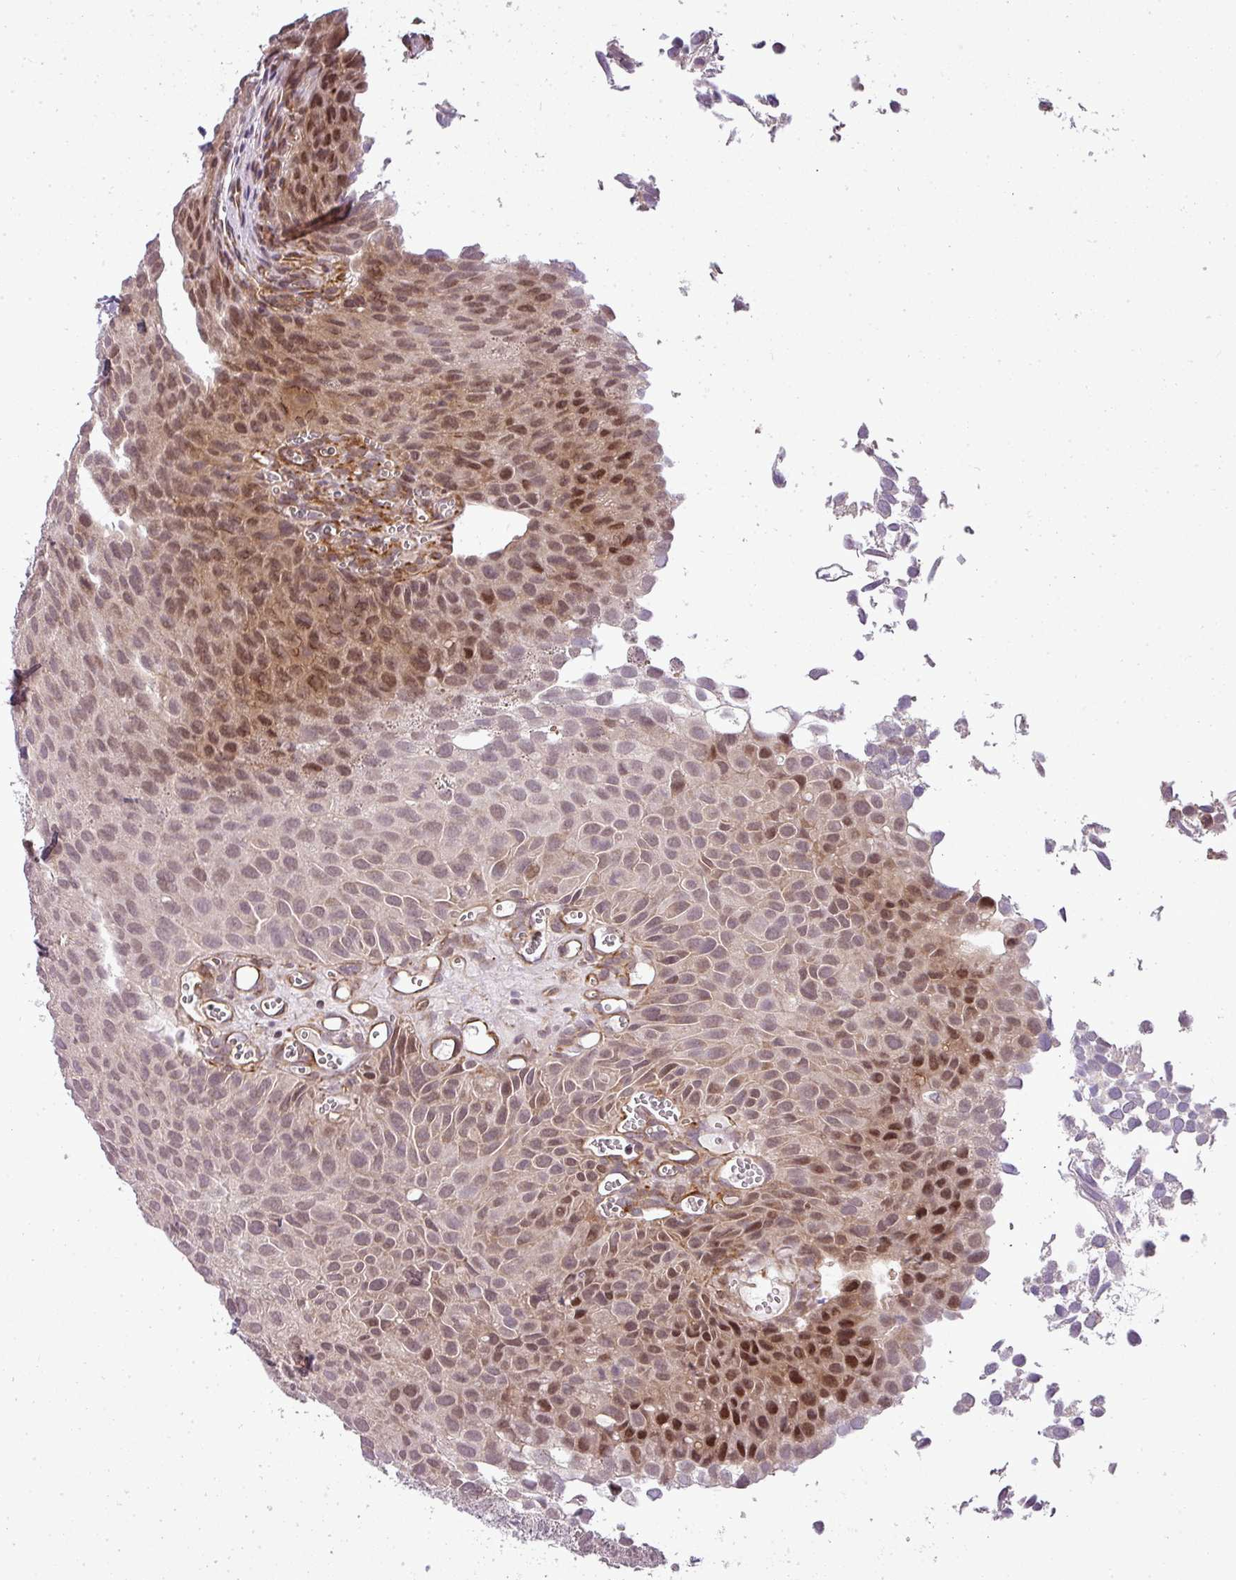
{"staining": {"intensity": "strong", "quantity": "<25%", "location": "nuclear"}, "tissue": "urothelial cancer", "cell_type": "Tumor cells", "image_type": "cancer", "snomed": [{"axis": "morphology", "description": "Urothelial carcinoma, Low grade"}, {"axis": "topography", "description": "Urinary bladder"}], "caption": "IHC image of neoplastic tissue: human urothelial cancer stained using immunohistochemistry shows medium levels of strong protein expression localized specifically in the nuclear of tumor cells, appearing as a nuclear brown color.", "gene": "PDRG1", "patient": {"sex": "male", "age": 88}}